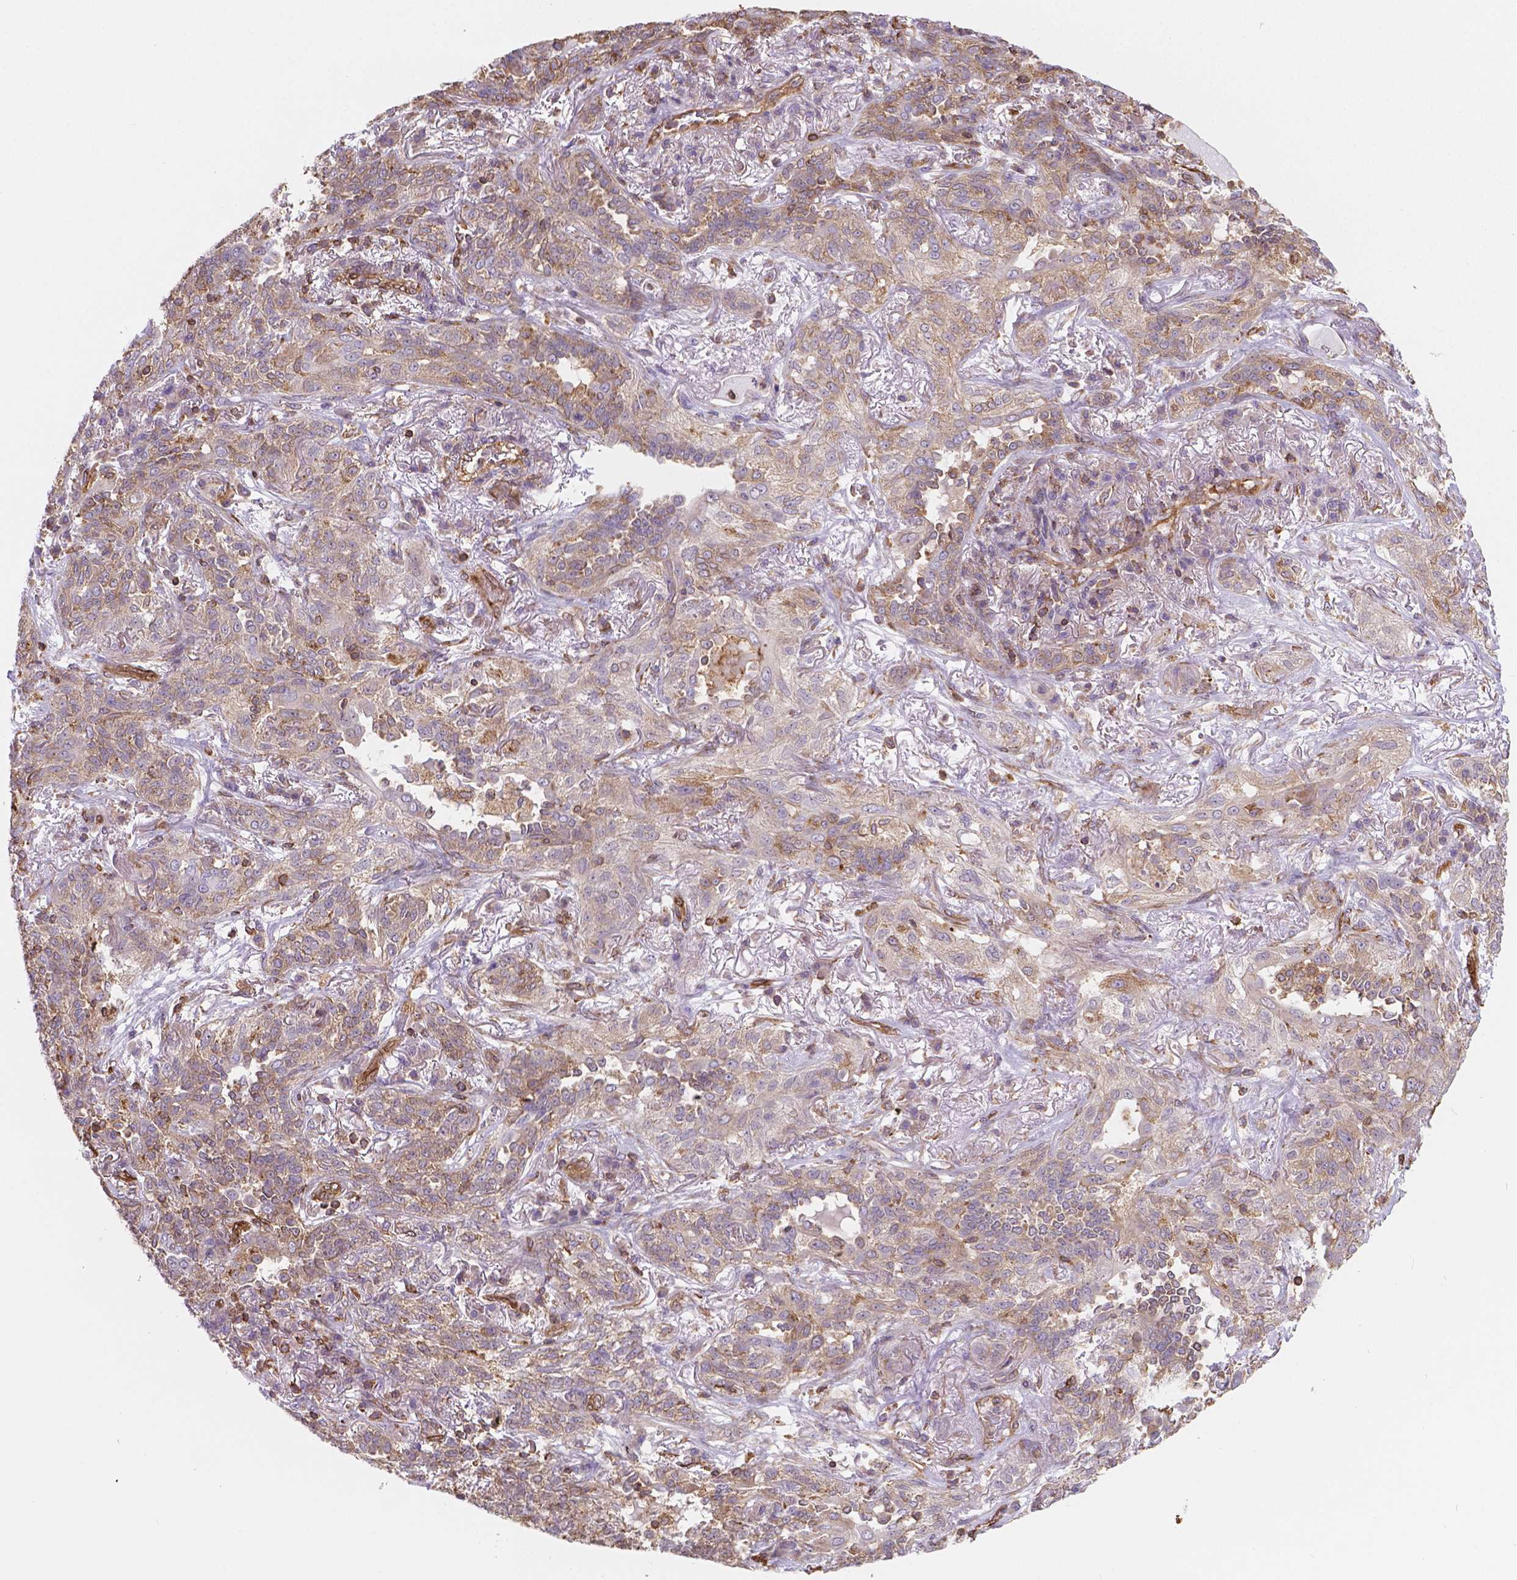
{"staining": {"intensity": "weak", "quantity": "<25%", "location": "cytoplasmic/membranous"}, "tissue": "lung cancer", "cell_type": "Tumor cells", "image_type": "cancer", "snomed": [{"axis": "morphology", "description": "Squamous cell carcinoma, NOS"}, {"axis": "topography", "description": "Lung"}], "caption": "This is an IHC photomicrograph of human squamous cell carcinoma (lung). There is no staining in tumor cells.", "gene": "DMWD", "patient": {"sex": "female", "age": 70}}